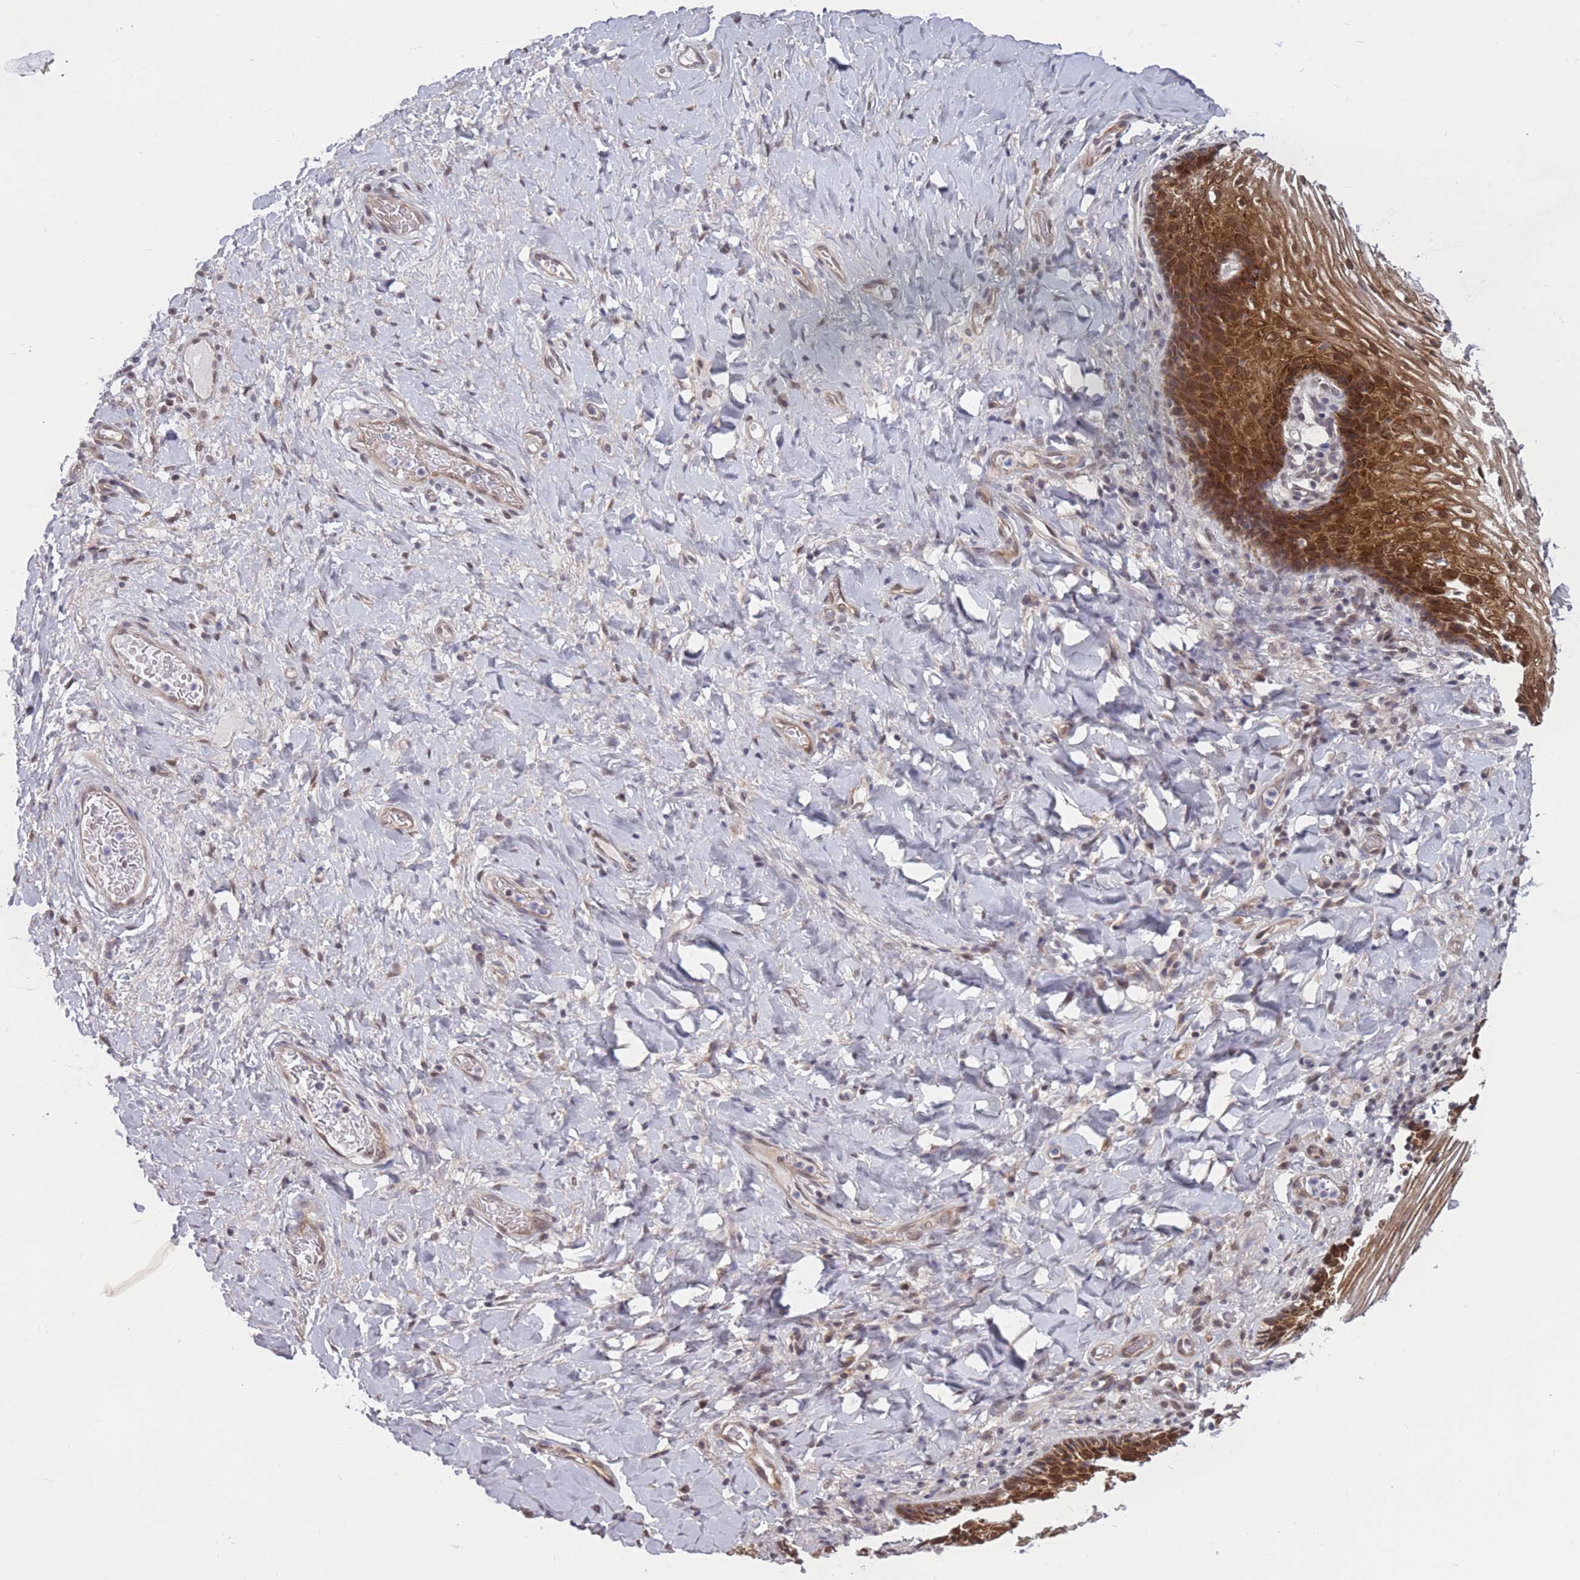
{"staining": {"intensity": "strong", "quantity": ">75%", "location": "cytoplasmic/membranous,nuclear"}, "tissue": "vagina", "cell_type": "Squamous epithelial cells", "image_type": "normal", "snomed": [{"axis": "morphology", "description": "Normal tissue, NOS"}, {"axis": "topography", "description": "Vagina"}], "caption": "Squamous epithelial cells exhibit high levels of strong cytoplasmic/membranous,nuclear positivity in approximately >75% of cells in normal human vagina.", "gene": "BCL9L", "patient": {"sex": "female", "age": 60}}